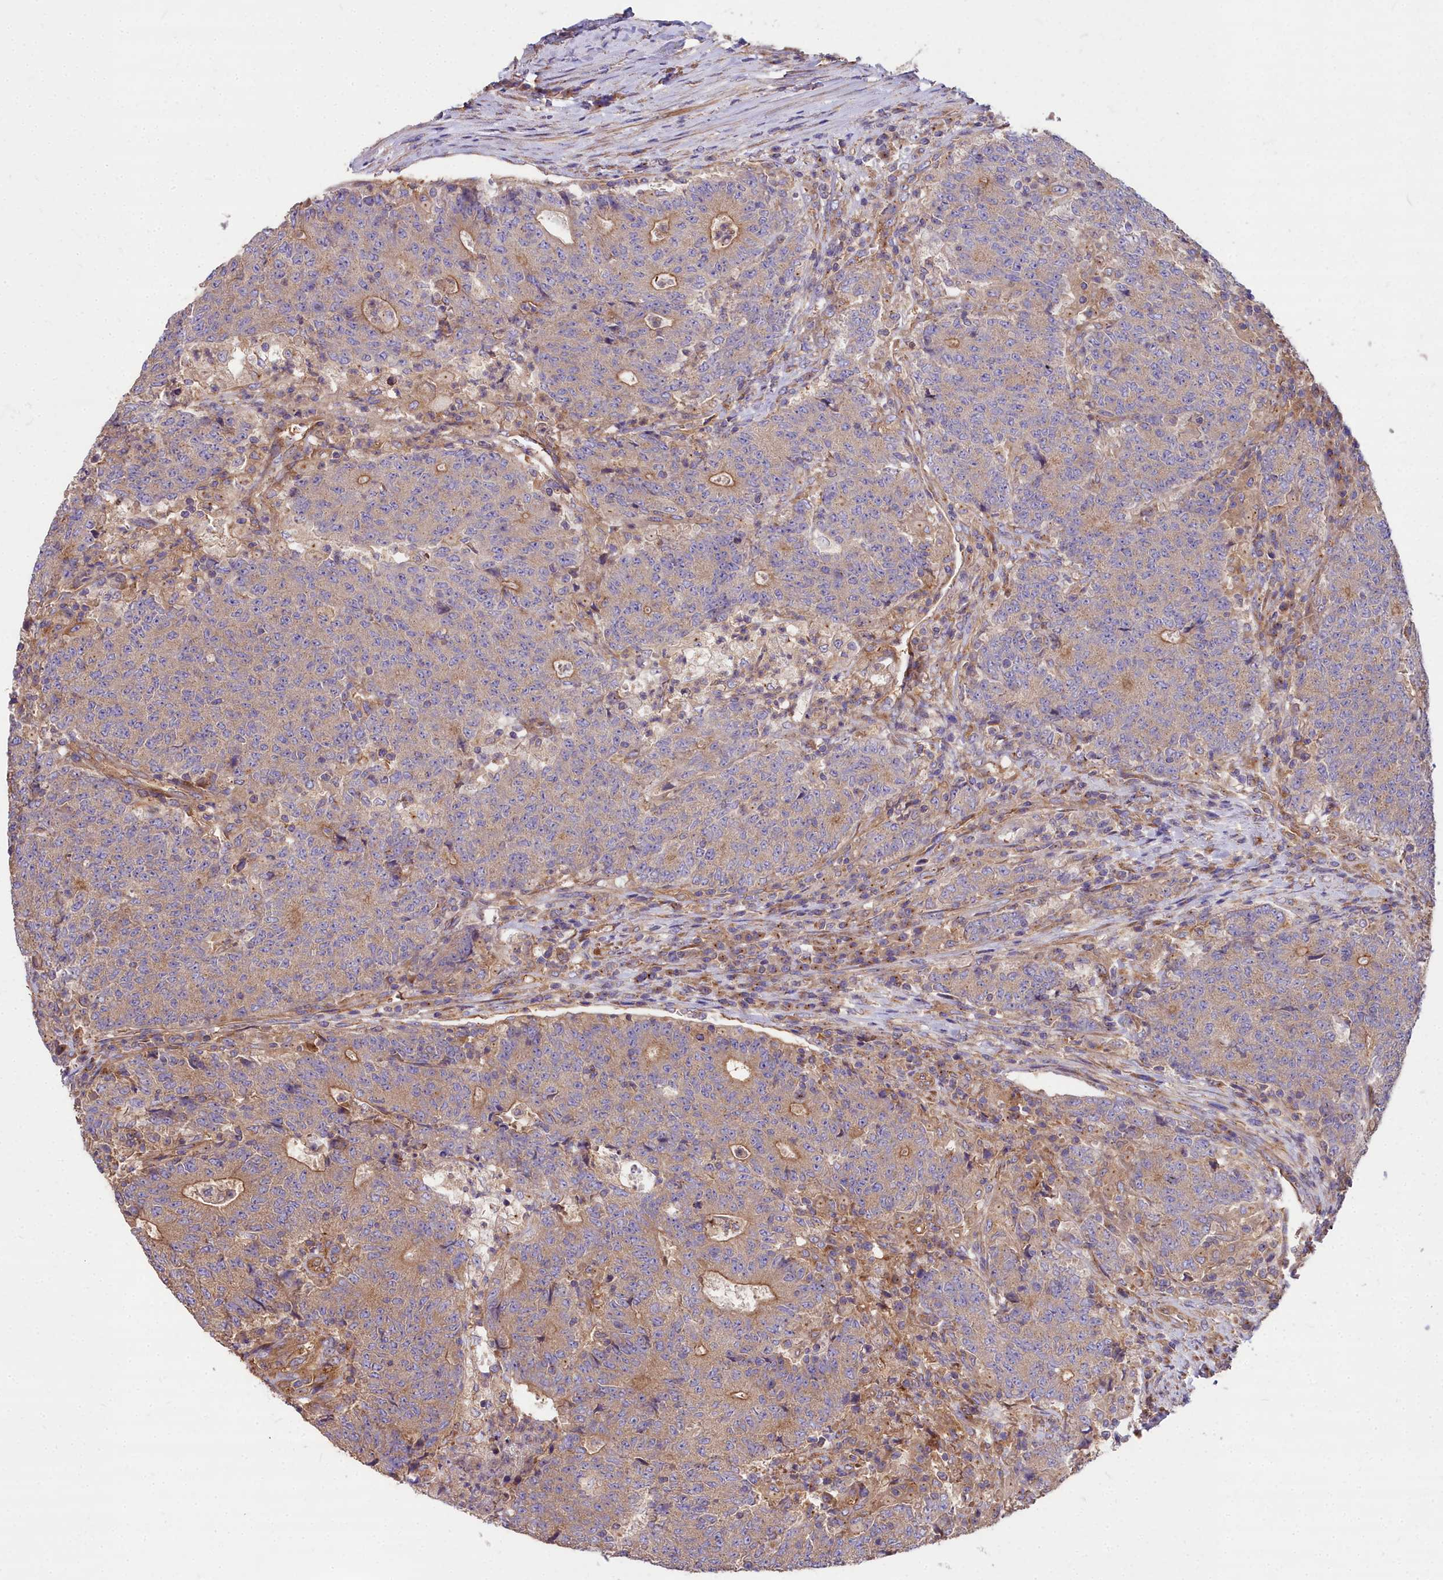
{"staining": {"intensity": "moderate", "quantity": "<25%", "location": "cytoplasmic/membranous"}, "tissue": "colorectal cancer", "cell_type": "Tumor cells", "image_type": "cancer", "snomed": [{"axis": "morphology", "description": "Adenocarcinoma, NOS"}, {"axis": "topography", "description": "Colon"}], "caption": "IHC (DAB (3,3'-diaminobenzidine)) staining of human adenocarcinoma (colorectal) demonstrates moderate cytoplasmic/membranous protein staining in about <25% of tumor cells. Immunohistochemistry stains the protein of interest in brown and the nuclei are stained blue.", "gene": "DCTN3", "patient": {"sex": "female", "age": 75}}